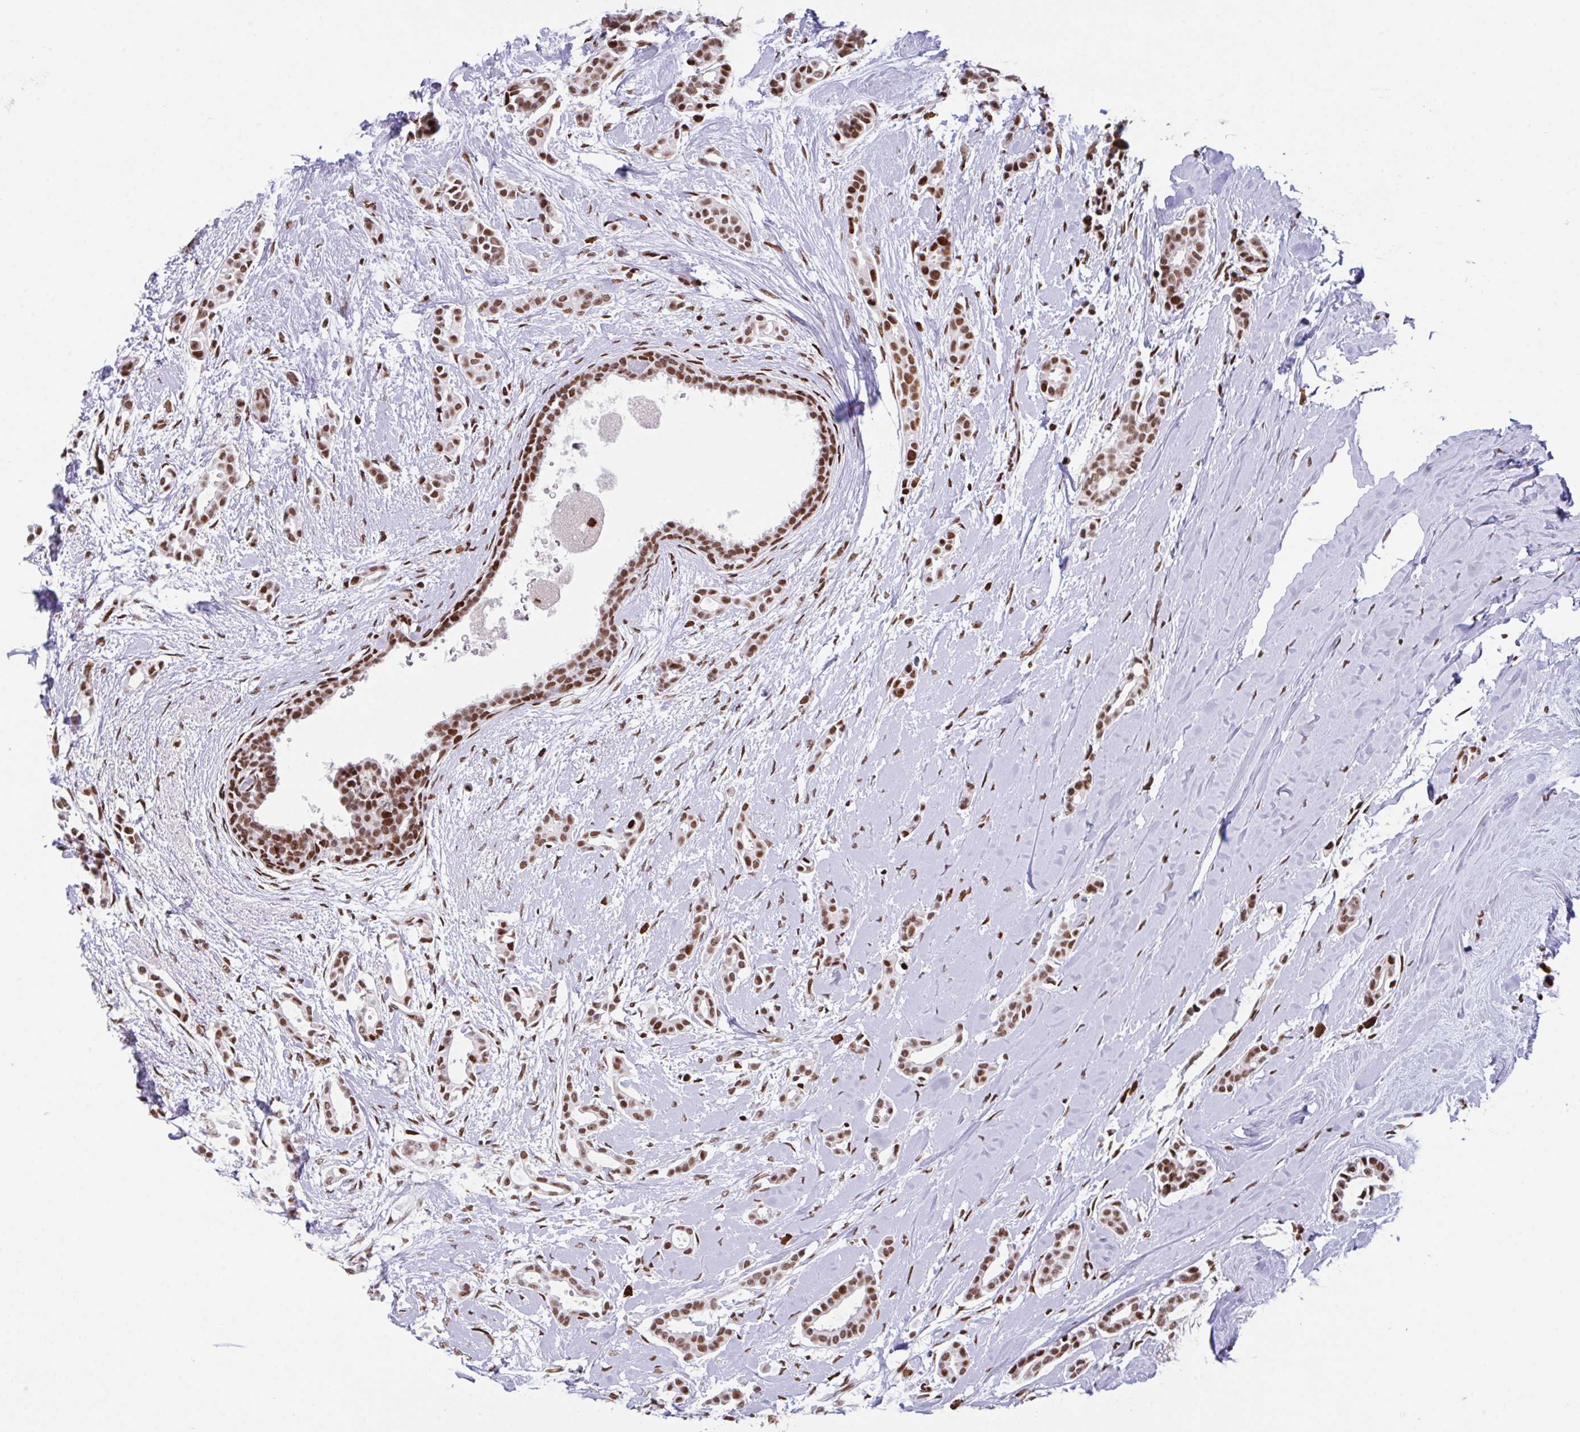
{"staining": {"intensity": "strong", "quantity": ">75%", "location": "nuclear"}, "tissue": "breast cancer", "cell_type": "Tumor cells", "image_type": "cancer", "snomed": [{"axis": "morphology", "description": "Duct carcinoma"}, {"axis": "topography", "description": "Breast"}], "caption": "Strong nuclear staining for a protein is present in approximately >75% of tumor cells of breast infiltrating ductal carcinoma using immunohistochemistry (IHC).", "gene": "CLP1", "patient": {"sex": "female", "age": 64}}